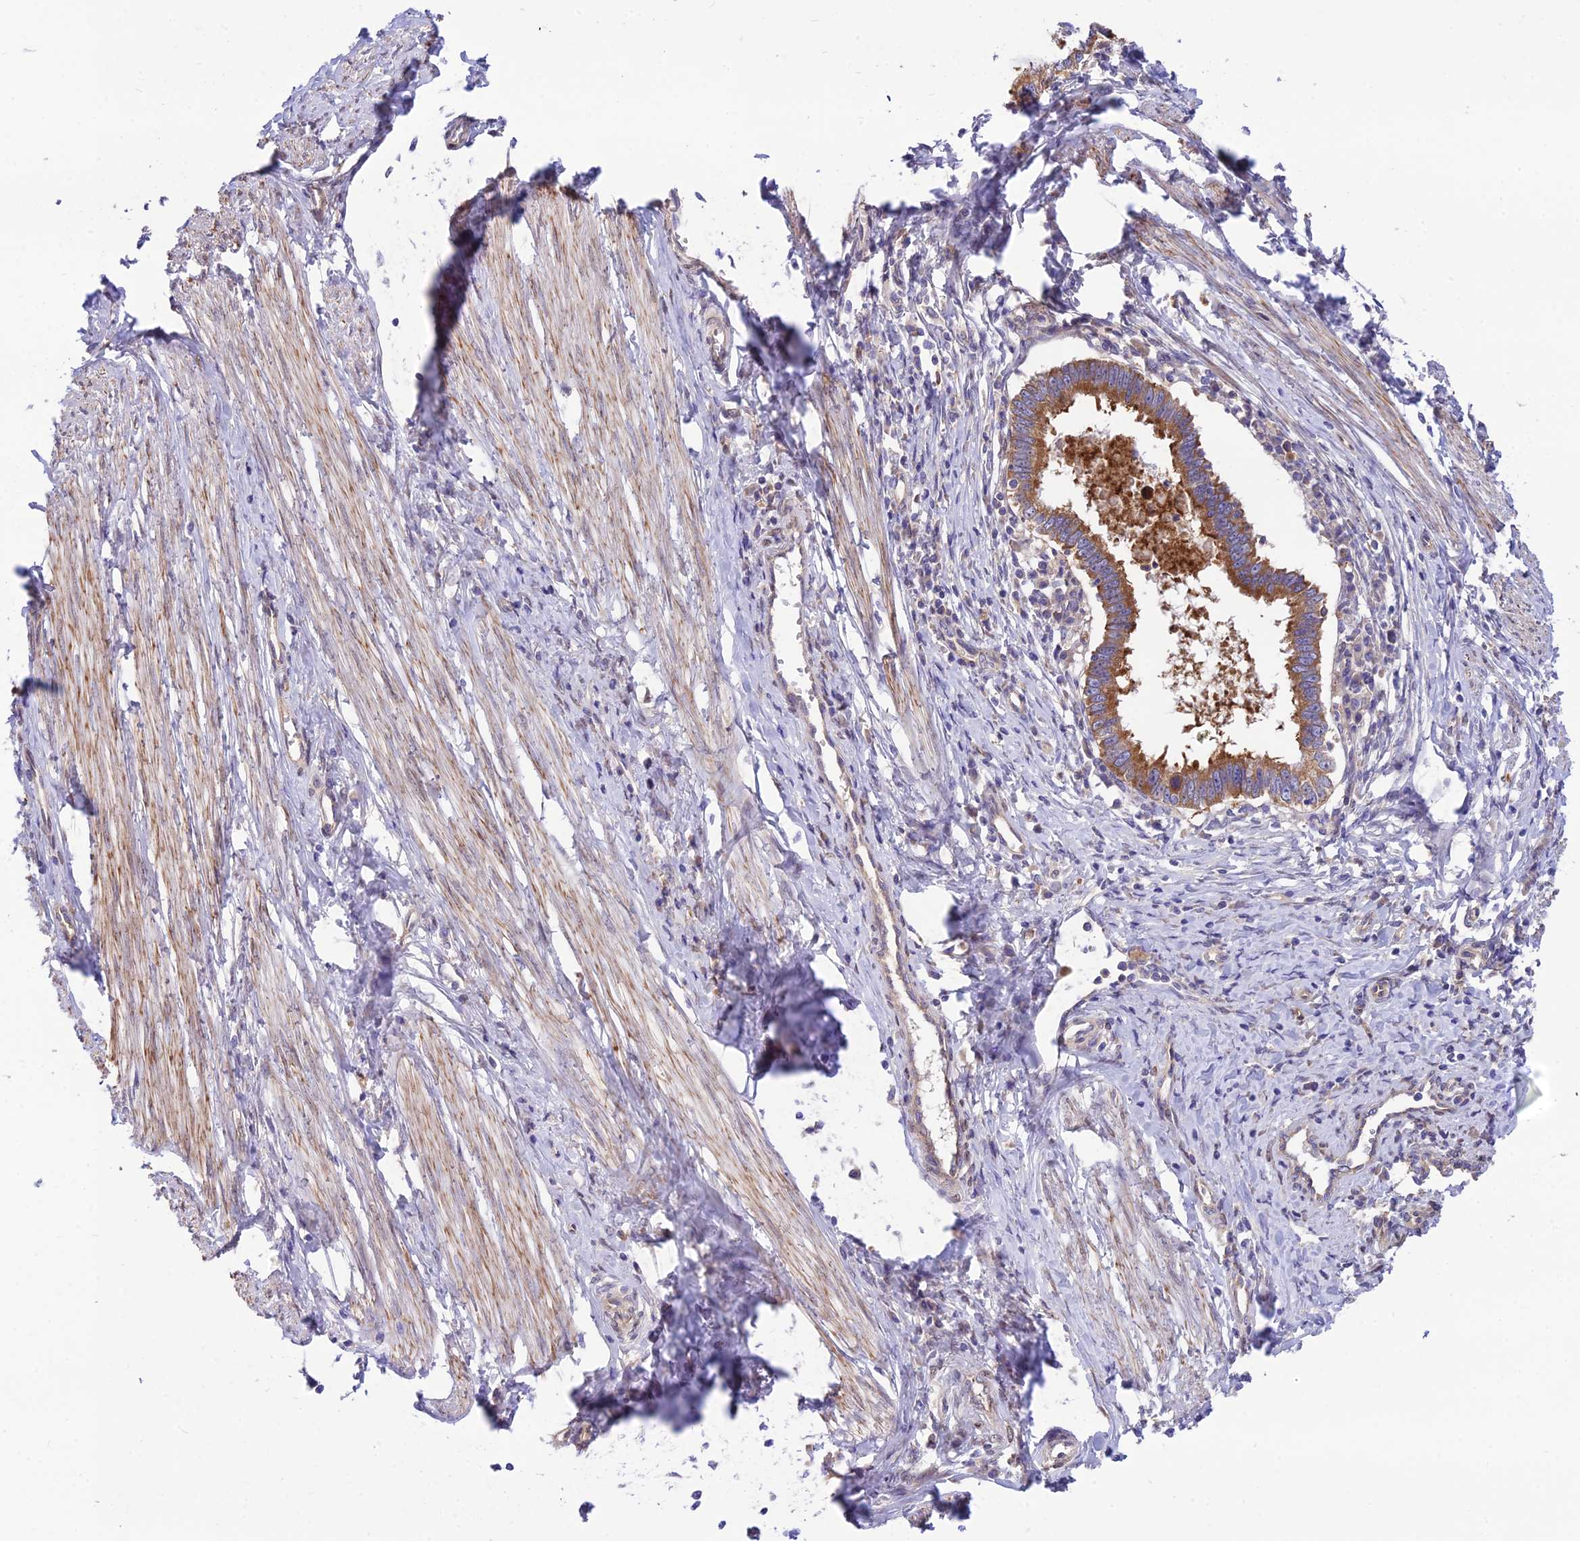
{"staining": {"intensity": "moderate", "quantity": ">75%", "location": "cytoplasmic/membranous"}, "tissue": "cervical cancer", "cell_type": "Tumor cells", "image_type": "cancer", "snomed": [{"axis": "morphology", "description": "Adenocarcinoma, NOS"}, {"axis": "topography", "description": "Cervix"}], "caption": "An immunohistochemistry (IHC) image of tumor tissue is shown. Protein staining in brown shows moderate cytoplasmic/membranous positivity in cervical cancer (adenocarcinoma) within tumor cells.", "gene": "TRIM43B", "patient": {"sex": "female", "age": 36}}